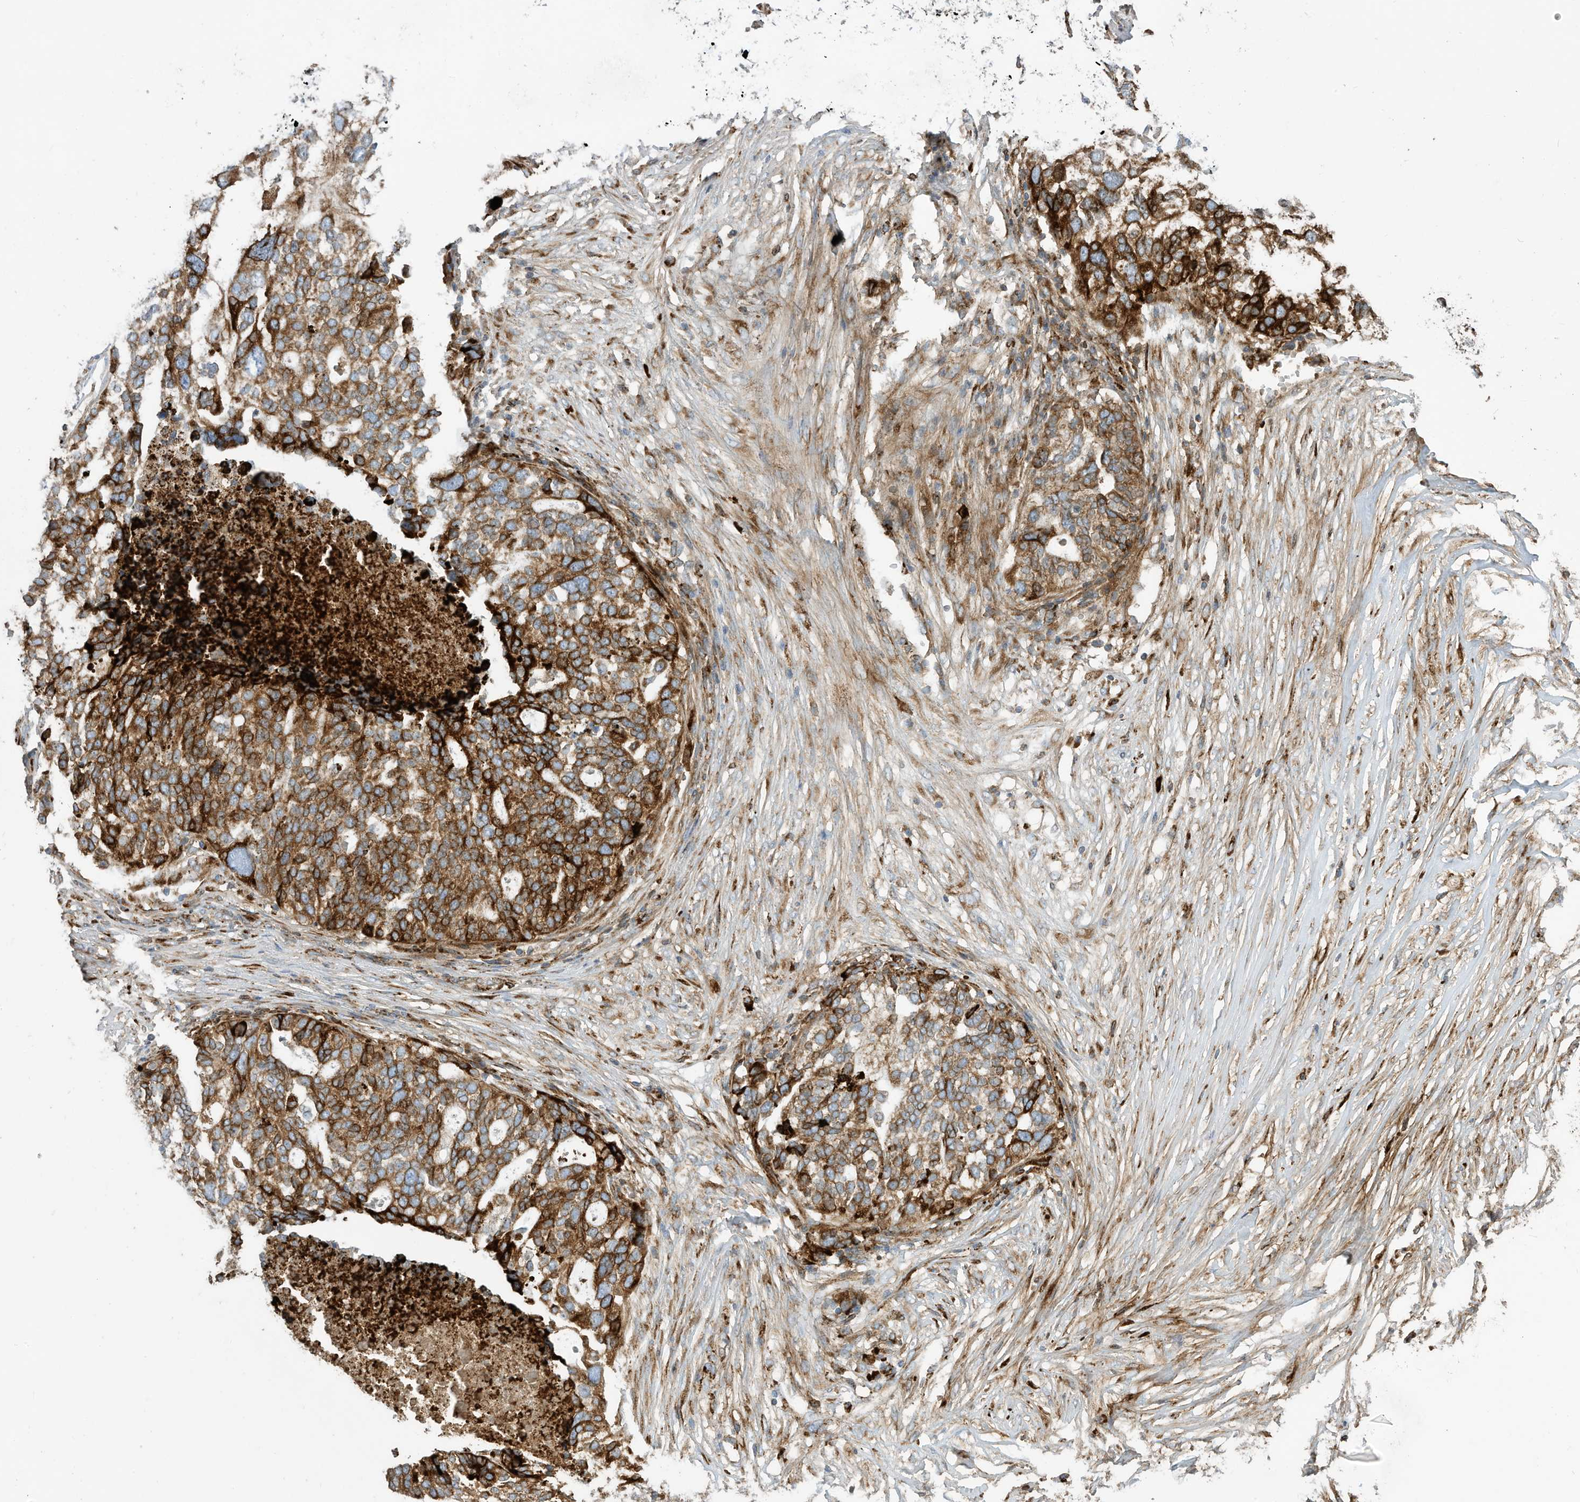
{"staining": {"intensity": "strong", "quantity": ">75%", "location": "cytoplasmic/membranous"}, "tissue": "ovarian cancer", "cell_type": "Tumor cells", "image_type": "cancer", "snomed": [{"axis": "morphology", "description": "Cystadenocarcinoma, serous, NOS"}, {"axis": "topography", "description": "Ovary"}], "caption": "An immunohistochemistry (IHC) image of neoplastic tissue is shown. Protein staining in brown highlights strong cytoplasmic/membranous positivity in serous cystadenocarcinoma (ovarian) within tumor cells.", "gene": "TRNAU1AP", "patient": {"sex": "female", "age": 59}}